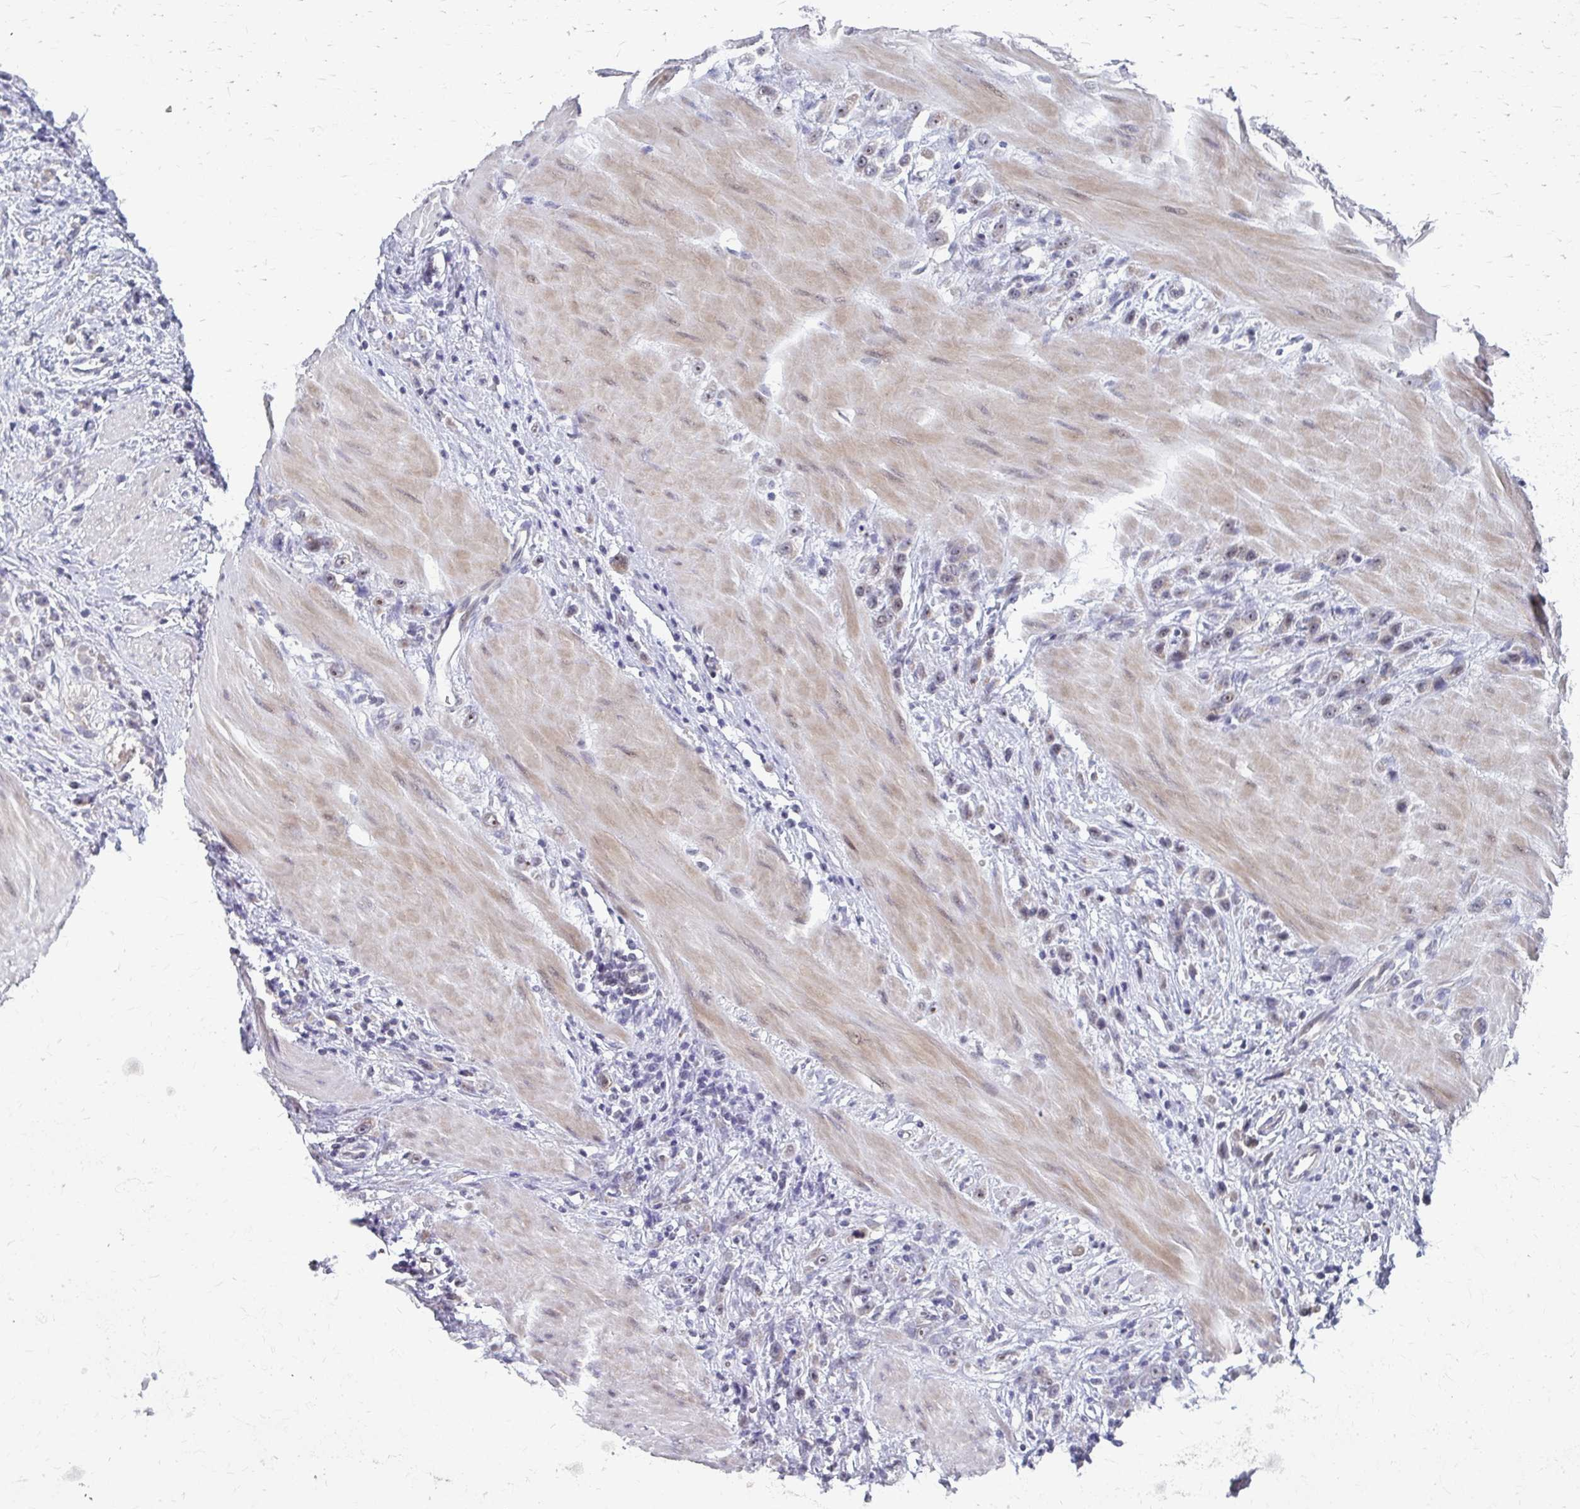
{"staining": {"intensity": "negative", "quantity": "none", "location": "none"}, "tissue": "stomach cancer", "cell_type": "Tumor cells", "image_type": "cancer", "snomed": [{"axis": "morphology", "description": "Adenocarcinoma, NOS"}, {"axis": "topography", "description": "Stomach"}], "caption": "Tumor cells are negative for brown protein staining in stomach cancer. Brightfield microscopy of immunohistochemistry stained with DAB (brown) and hematoxylin (blue), captured at high magnification.", "gene": "NUDT16", "patient": {"sex": "male", "age": 47}}